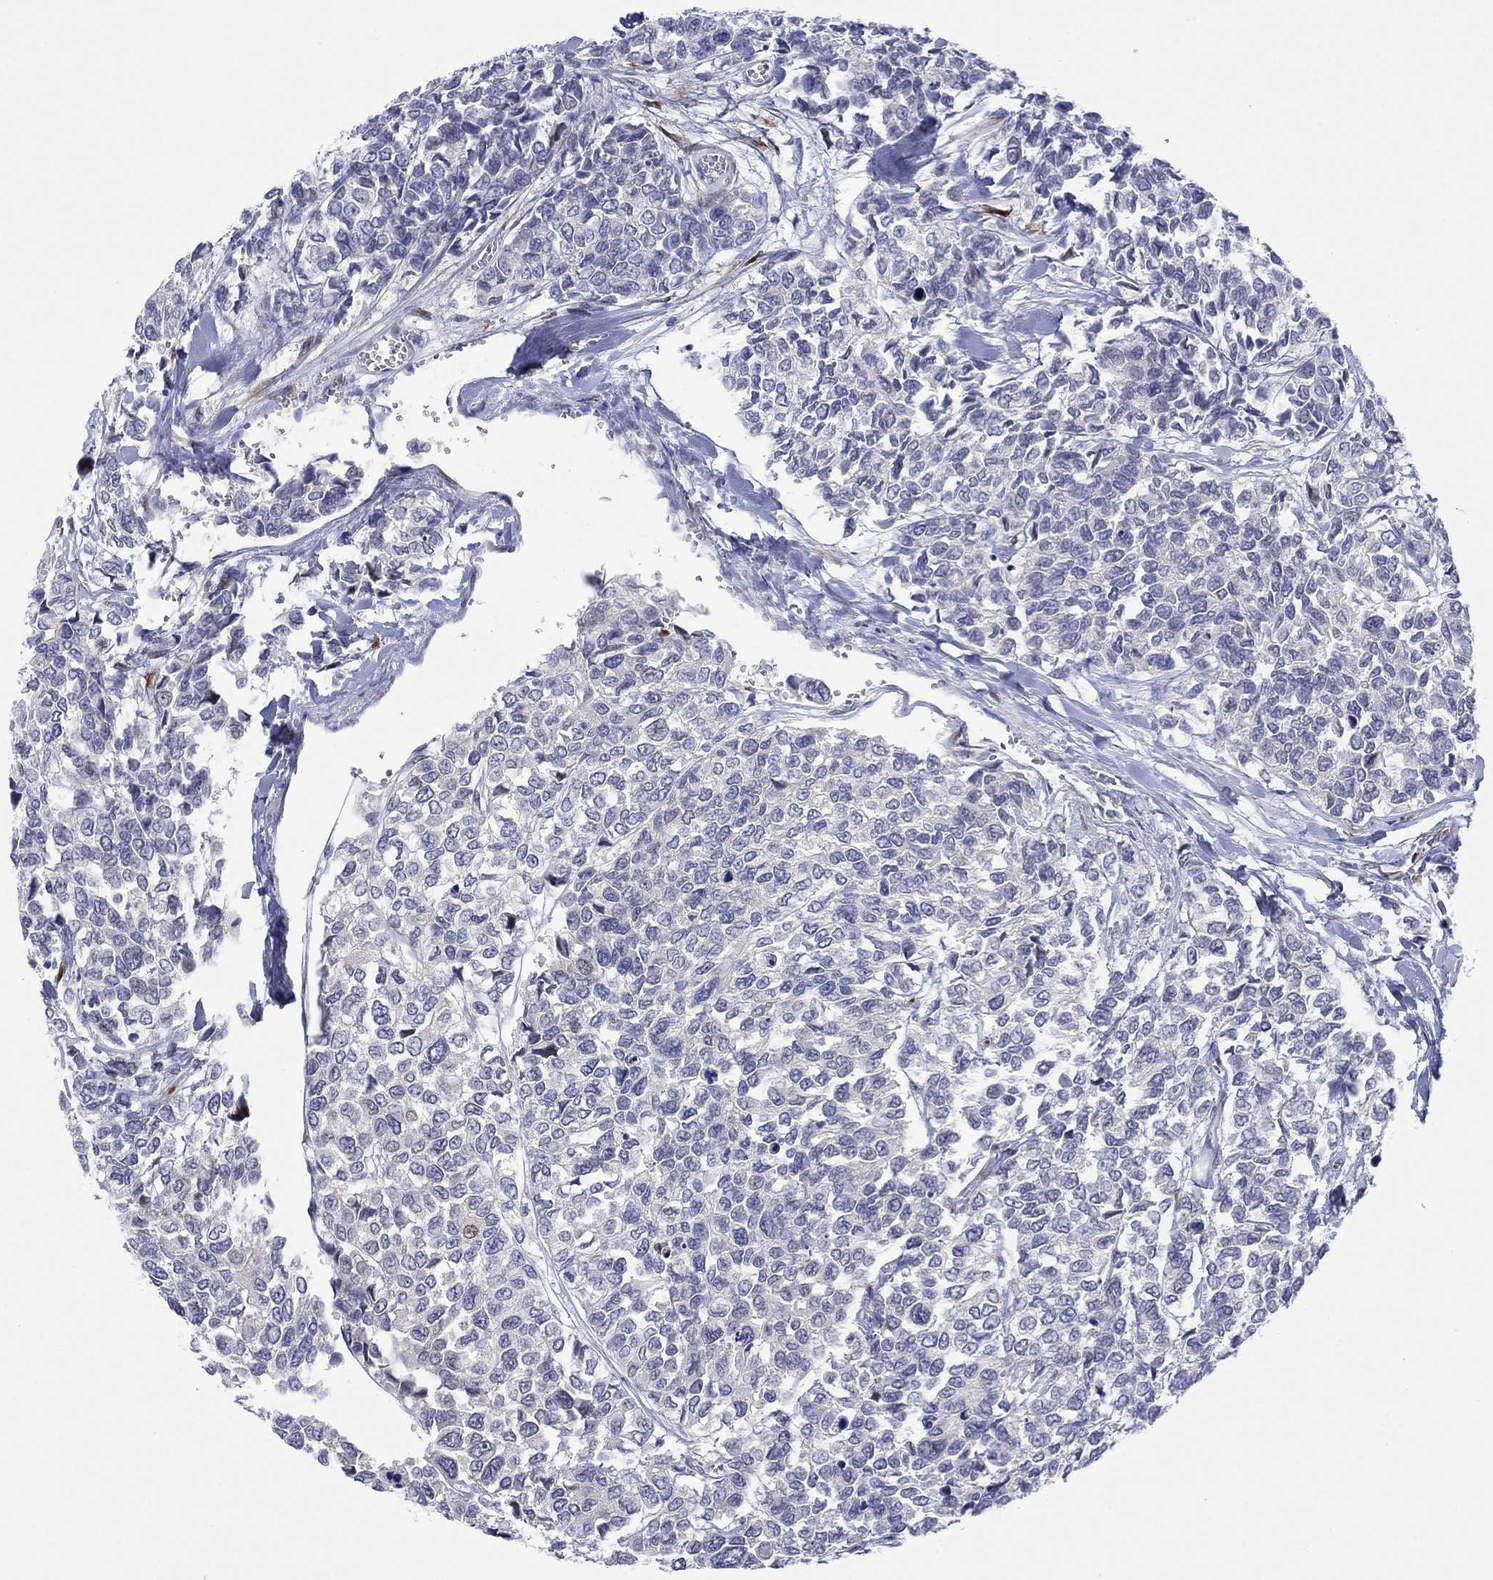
{"staining": {"intensity": "negative", "quantity": "none", "location": "none"}, "tissue": "urothelial cancer", "cell_type": "Tumor cells", "image_type": "cancer", "snomed": [{"axis": "morphology", "description": "Urothelial carcinoma, High grade"}, {"axis": "topography", "description": "Urinary bladder"}], "caption": "High magnification brightfield microscopy of urothelial cancer stained with DAB (3,3'-diaminobenzidine) (brown) and counterstained with hematoxylin (blue): tumor cells show no significant positivity.", "gene": "TTC21B", "patient": {"sex": "male", "age": 77}}